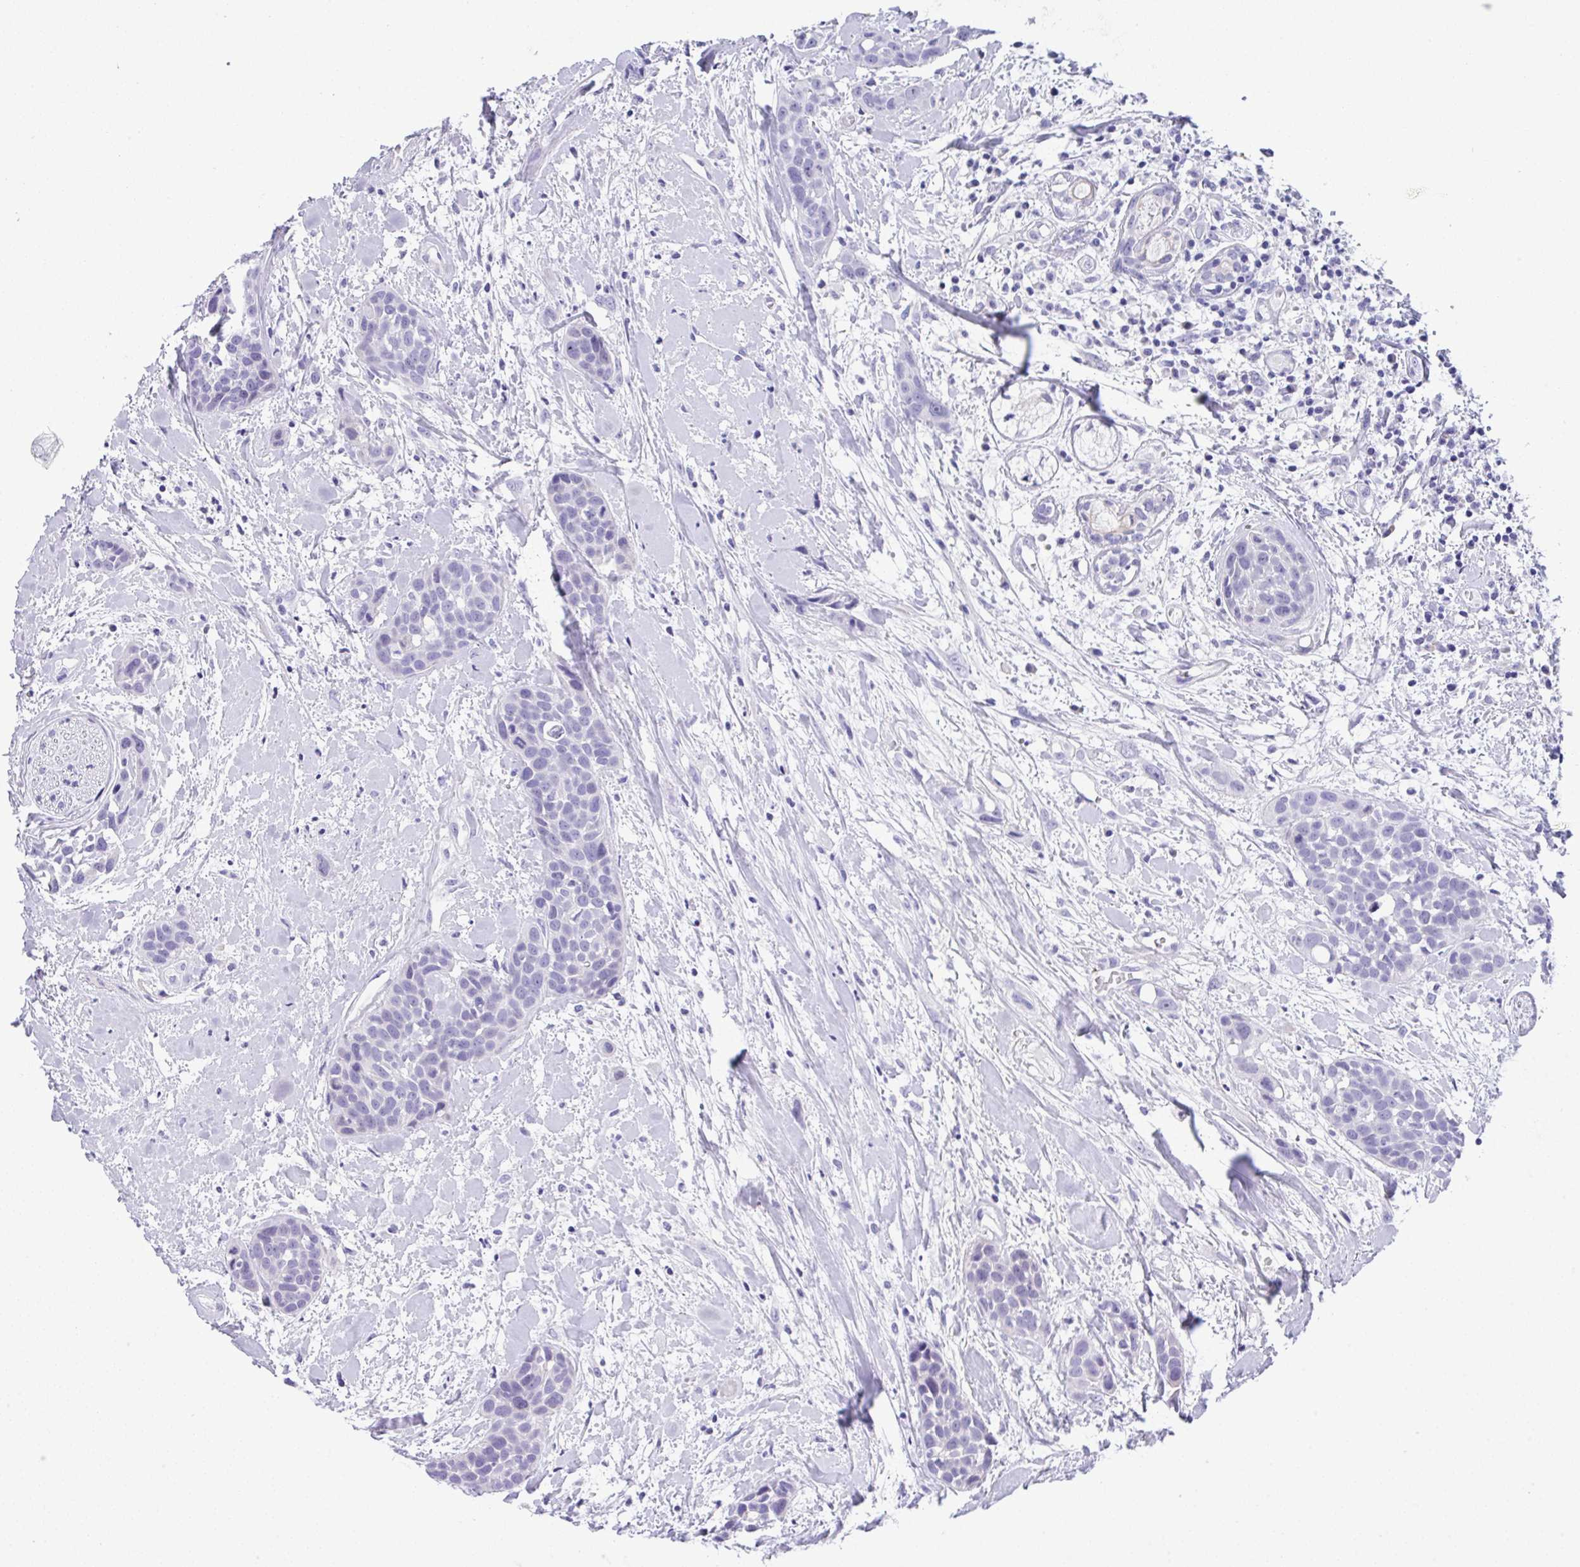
{"staining": {"intensity": "negative", "quantity": "none", "location": "none"}, "tissue": "head and neck cancer", "cell_type": "Tumor cells", "image_type": "cancer", "snomed": [{"axis": "morphology", "description": "Squamous cell carcinoma, NOS"}, {"axis": "topography", "description": "Head-Neck"}], "caption": "IHC photomicrograph of neoplastic tissue: human head and neck cancer stained with DAB (3,3'-diaminobenzidine) exhibits no significant protein expression in tumor cells.", "gene": "YBX2", "patient": {"sex": "female", "age": 50}}